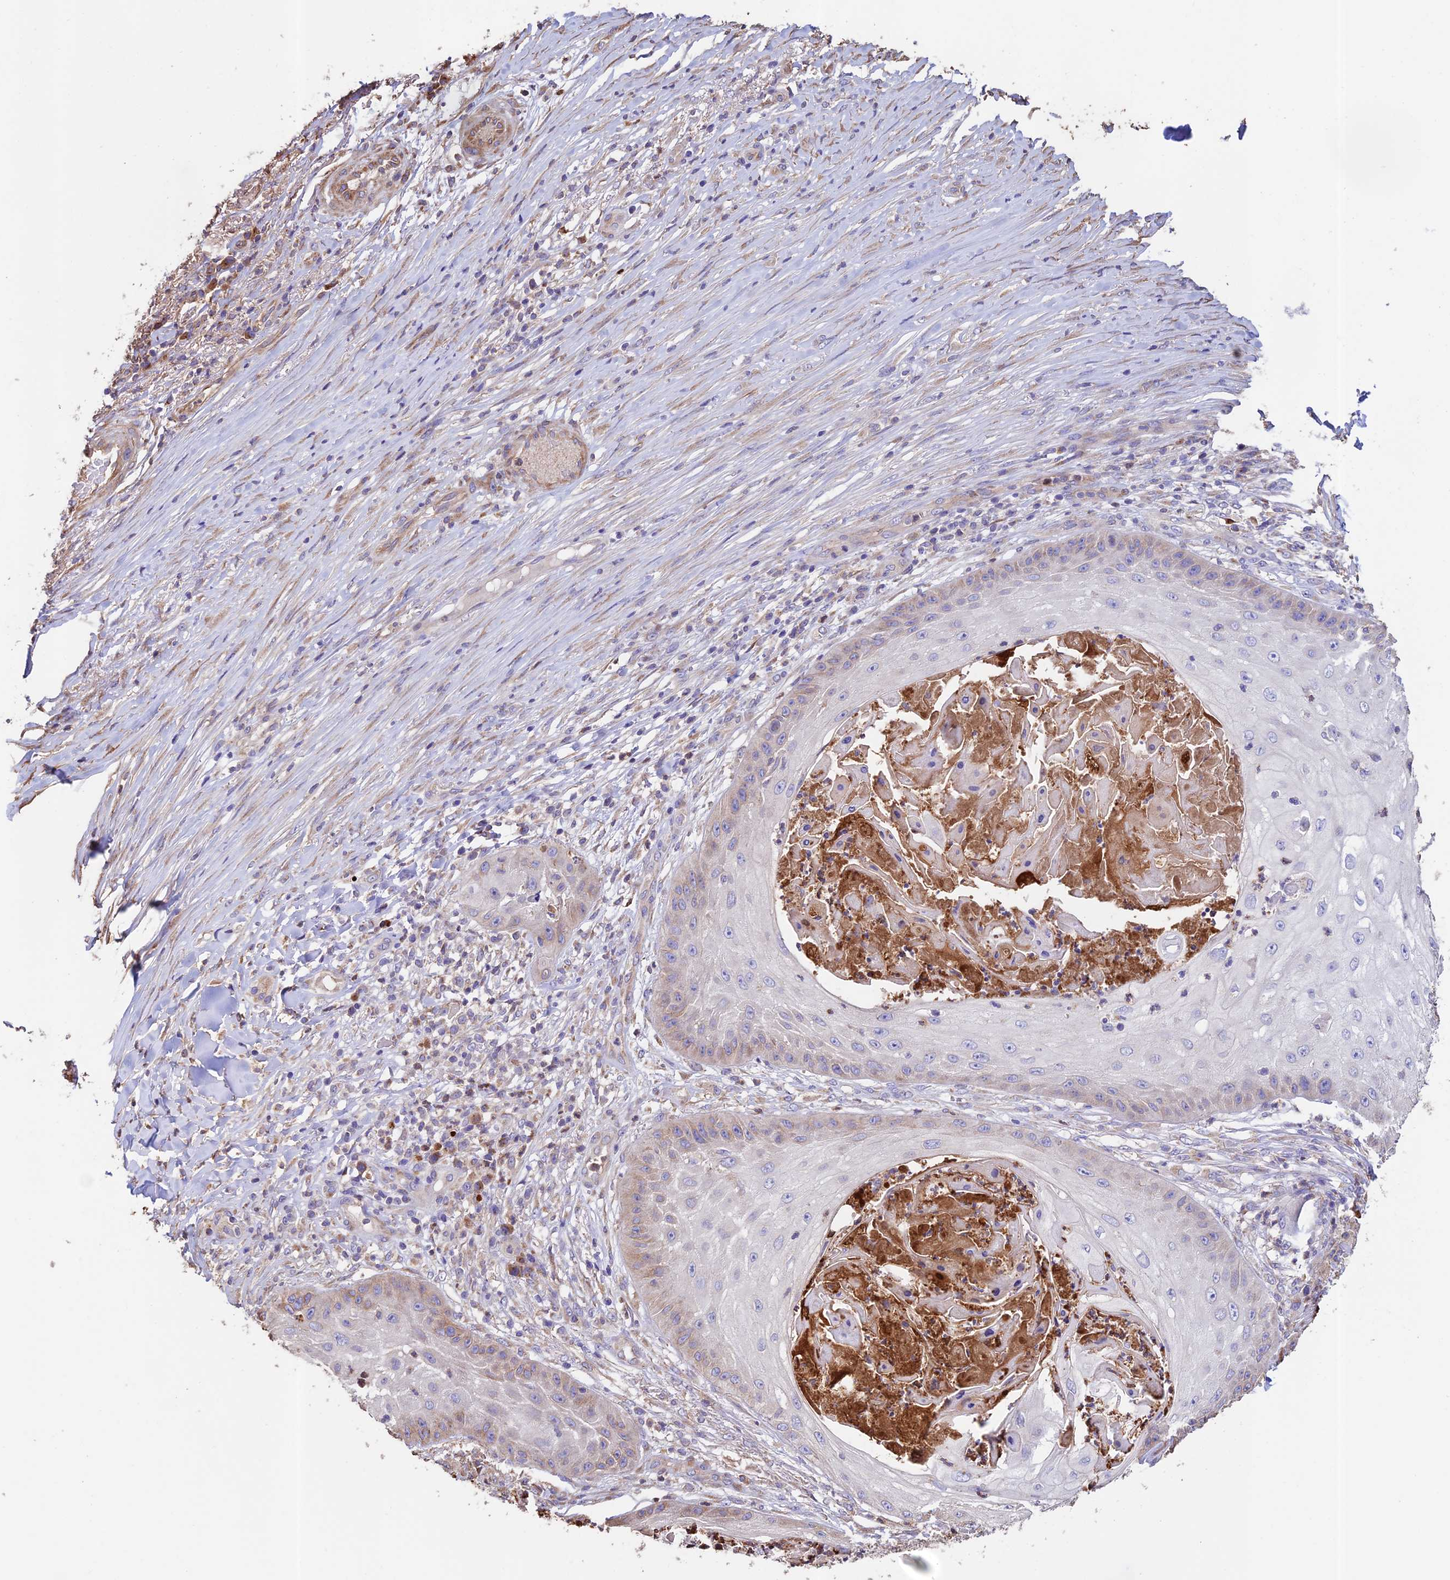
{"staining": {"intensity": "weak", "quantity": "<25%", "location": "cytoplasmic/membranous"}, "tissue": "skin cancer", "cell_type": "Tumor cells", "image_type": "cancer", "snomed": [{"axis": "morphology", "description": "Squamous cell carcinoma, NOS"}, {"axis": "topography", "description": "Skin"}], "caption": "Immunohistochemical staining of human skin cancer (squamous cell carcinoma) exhibits no significant staining in tumor cells.", "gene": "EMC3", "patient": {"sex": "male", "age": 70}}